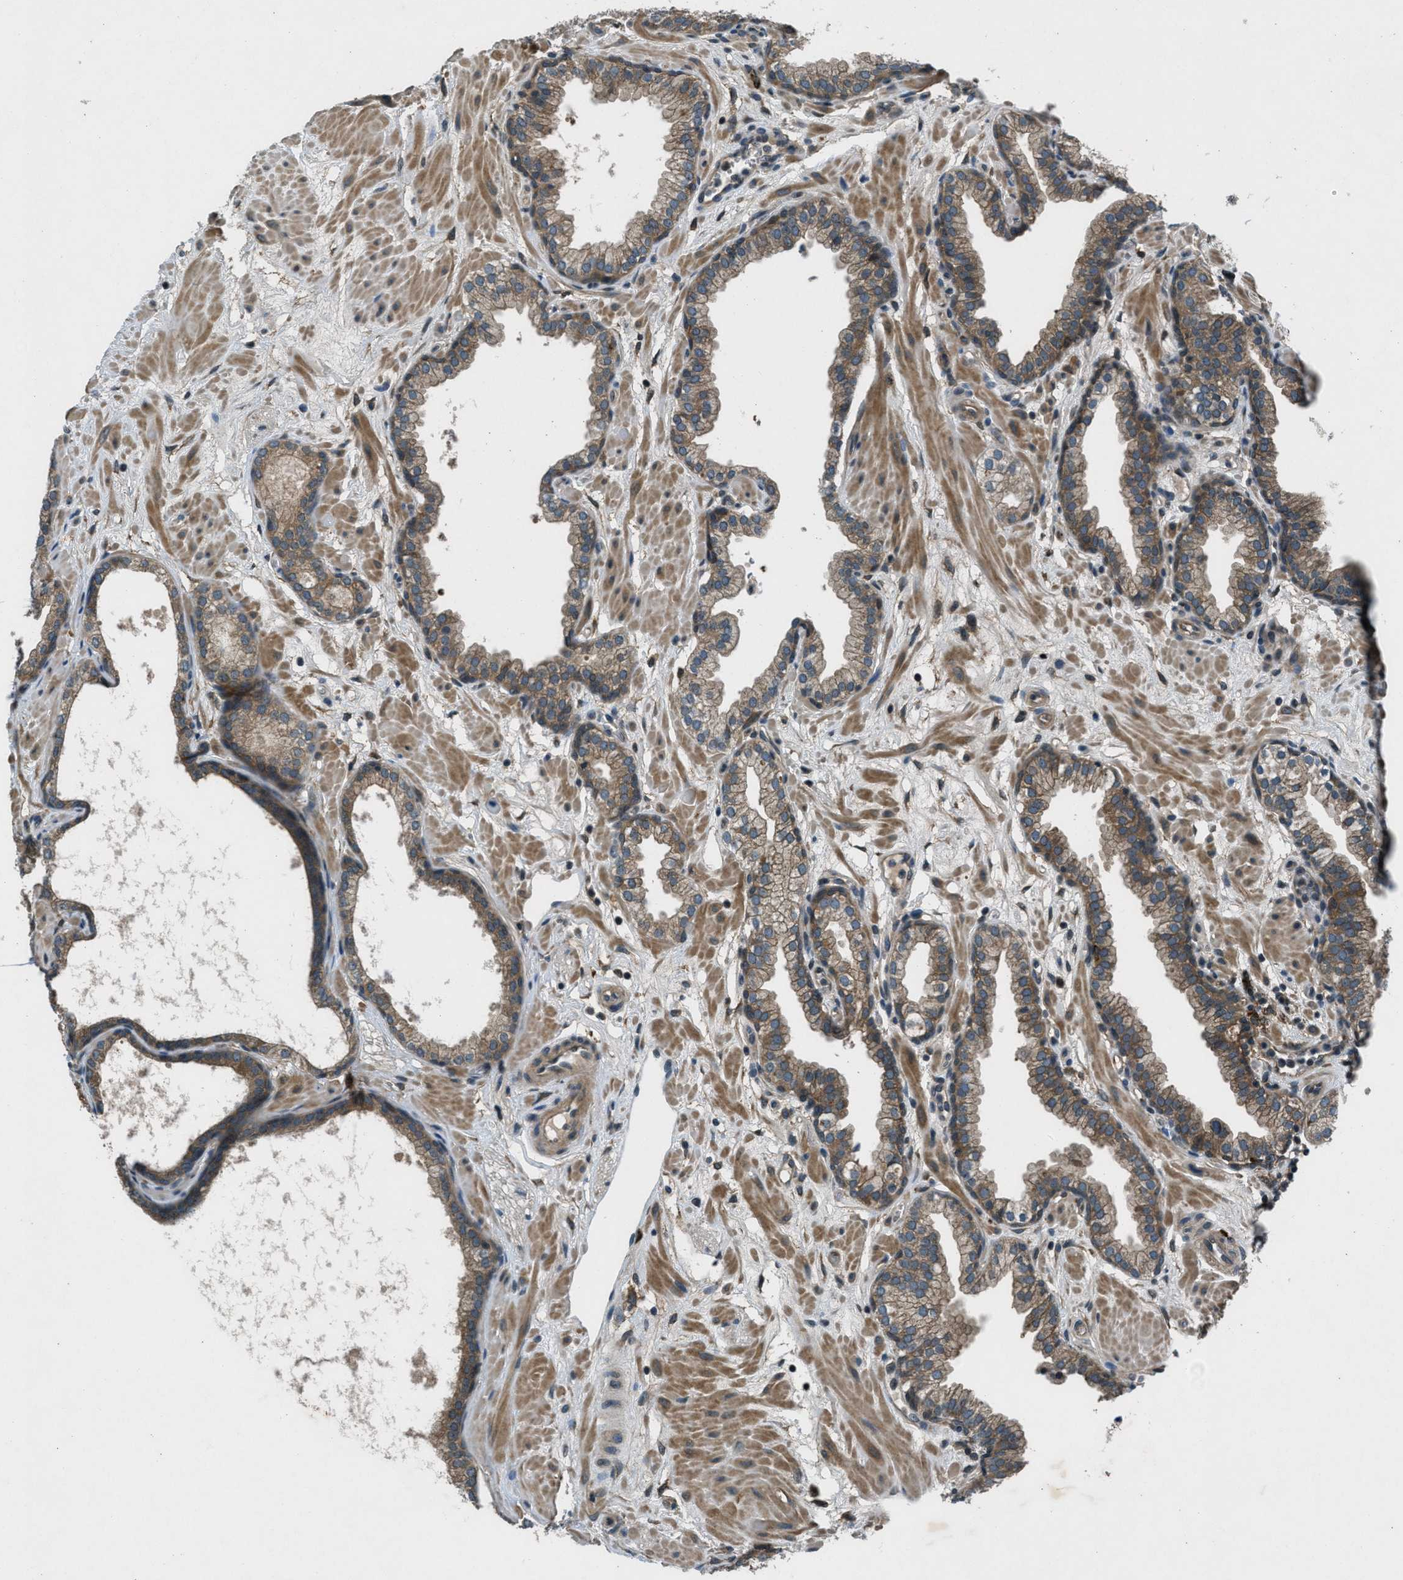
{"staining": {"intensity": "moderate", "quantity": "25%-75%", "location": "cytoplasmic/membranous"}, "tissue": "prostate", "cell_type": "Glandular cells", "image_type": "normal", "snomed": [{"axis": "morphology", "description": "Normal tissue, NOS"}, {"axis": "morphology", "description": "Urothelial carcinoma, Low grade"}, {"axis": "topography", "description": "Urinary bladder"}, {"axis": "topography", "description": "Prostate"}], "caption": "Human prostate stained for a protein (brown) shows moderate cytoplasmic/membranous positive positivity in about 25%-75% of glandular cells.", "gene": "EPSTI1", "patient": {"sex": "male", "age": 60}}